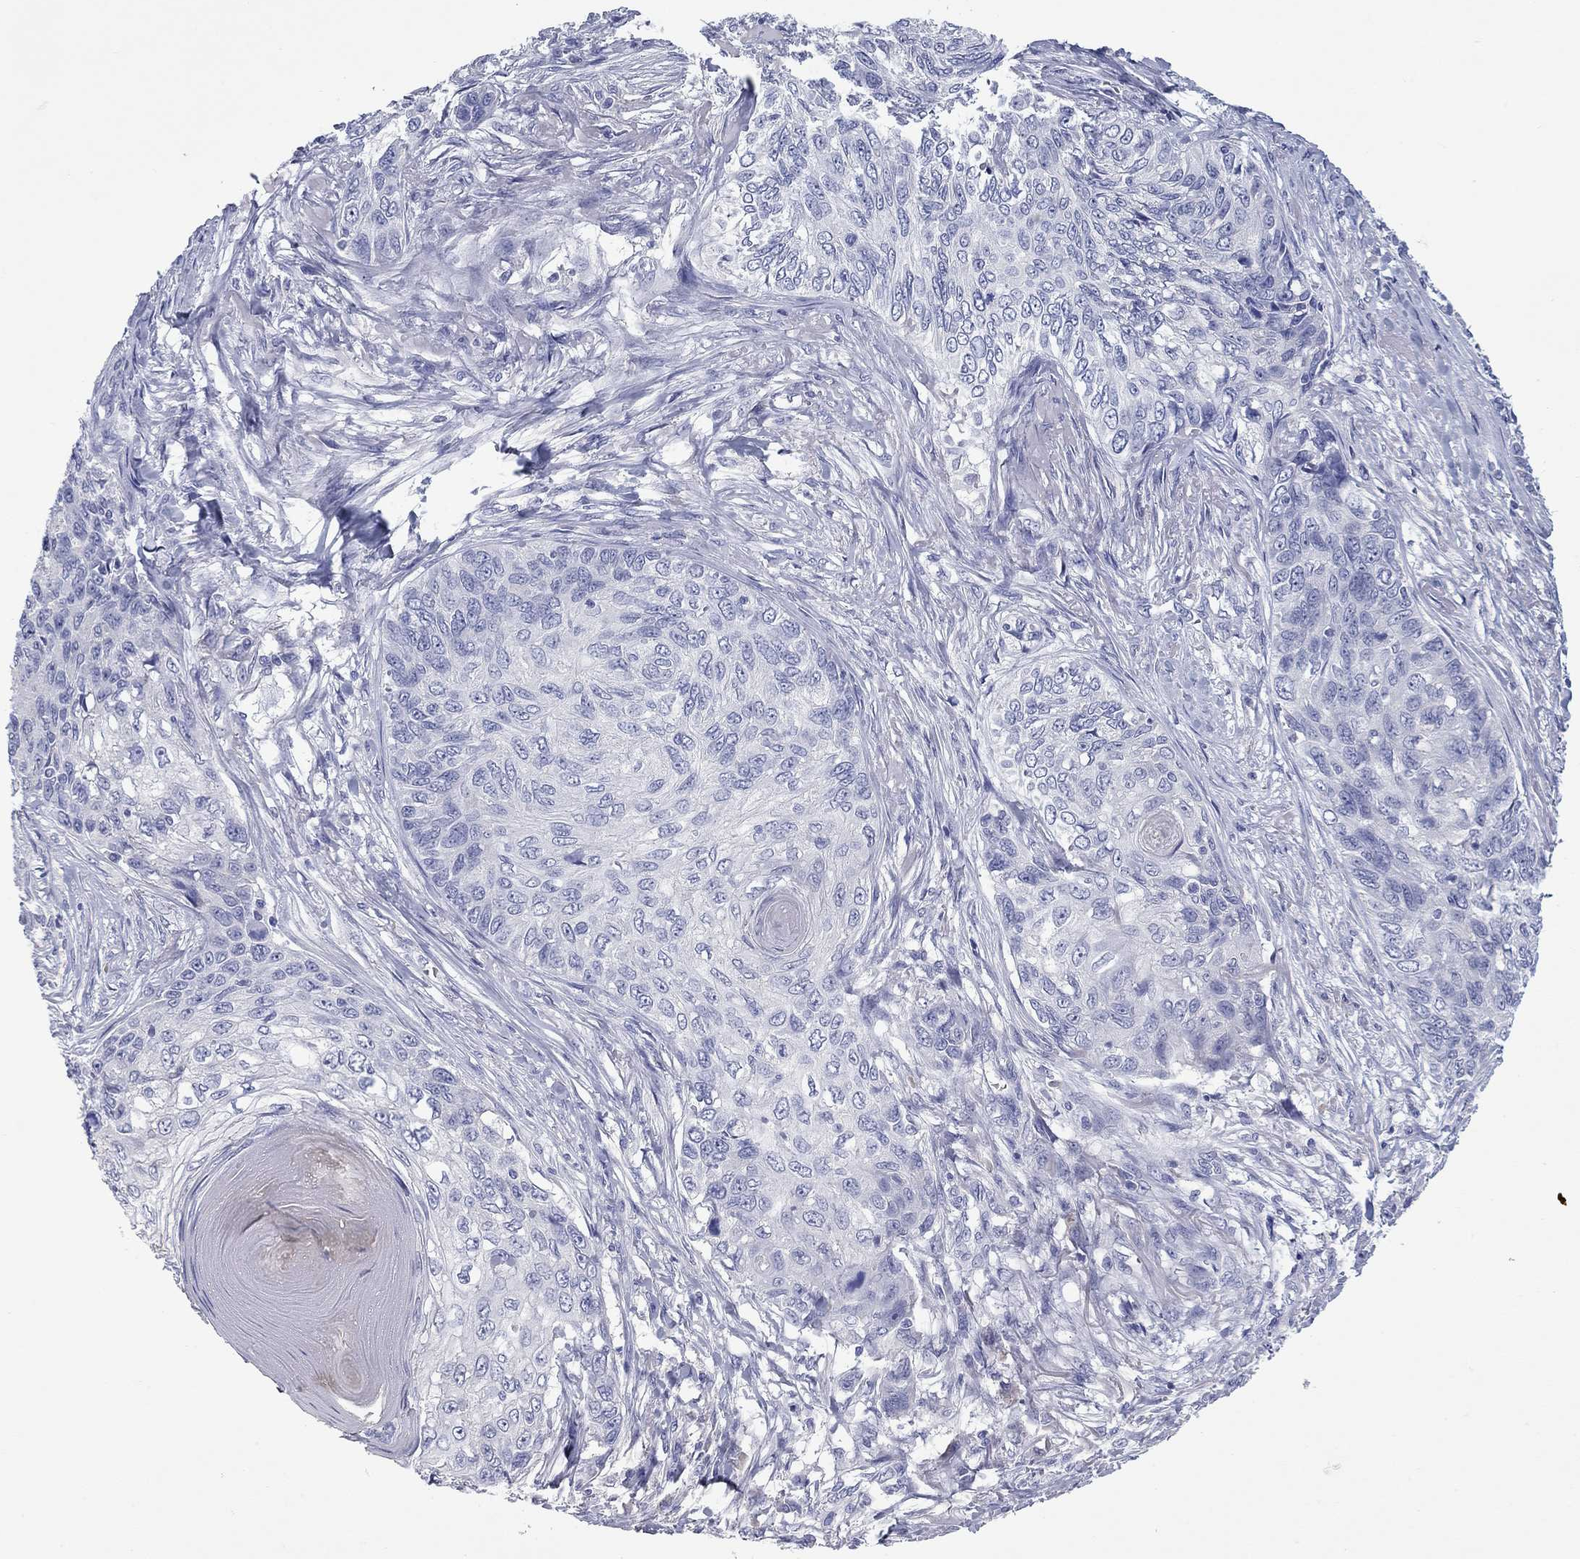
{"staining": {"intensity": "negative", "quantity": "none", "location": "none"}, "tissue": "skin cancer", "cell_type": "Tumor cells", "image_type": "cancer", "snomed": [{"axis": "morphology", "description": "Squamous cell carcinoma, NOS"}, {"axis": "topography", "description": "Skin"}], "caption": "The IHC micrograph has no significant staining in tumor cells of skin squamous cell carcinoma tissue.", "gene": "UNC119B", "patient": {"sex": "male", "age": 92}}